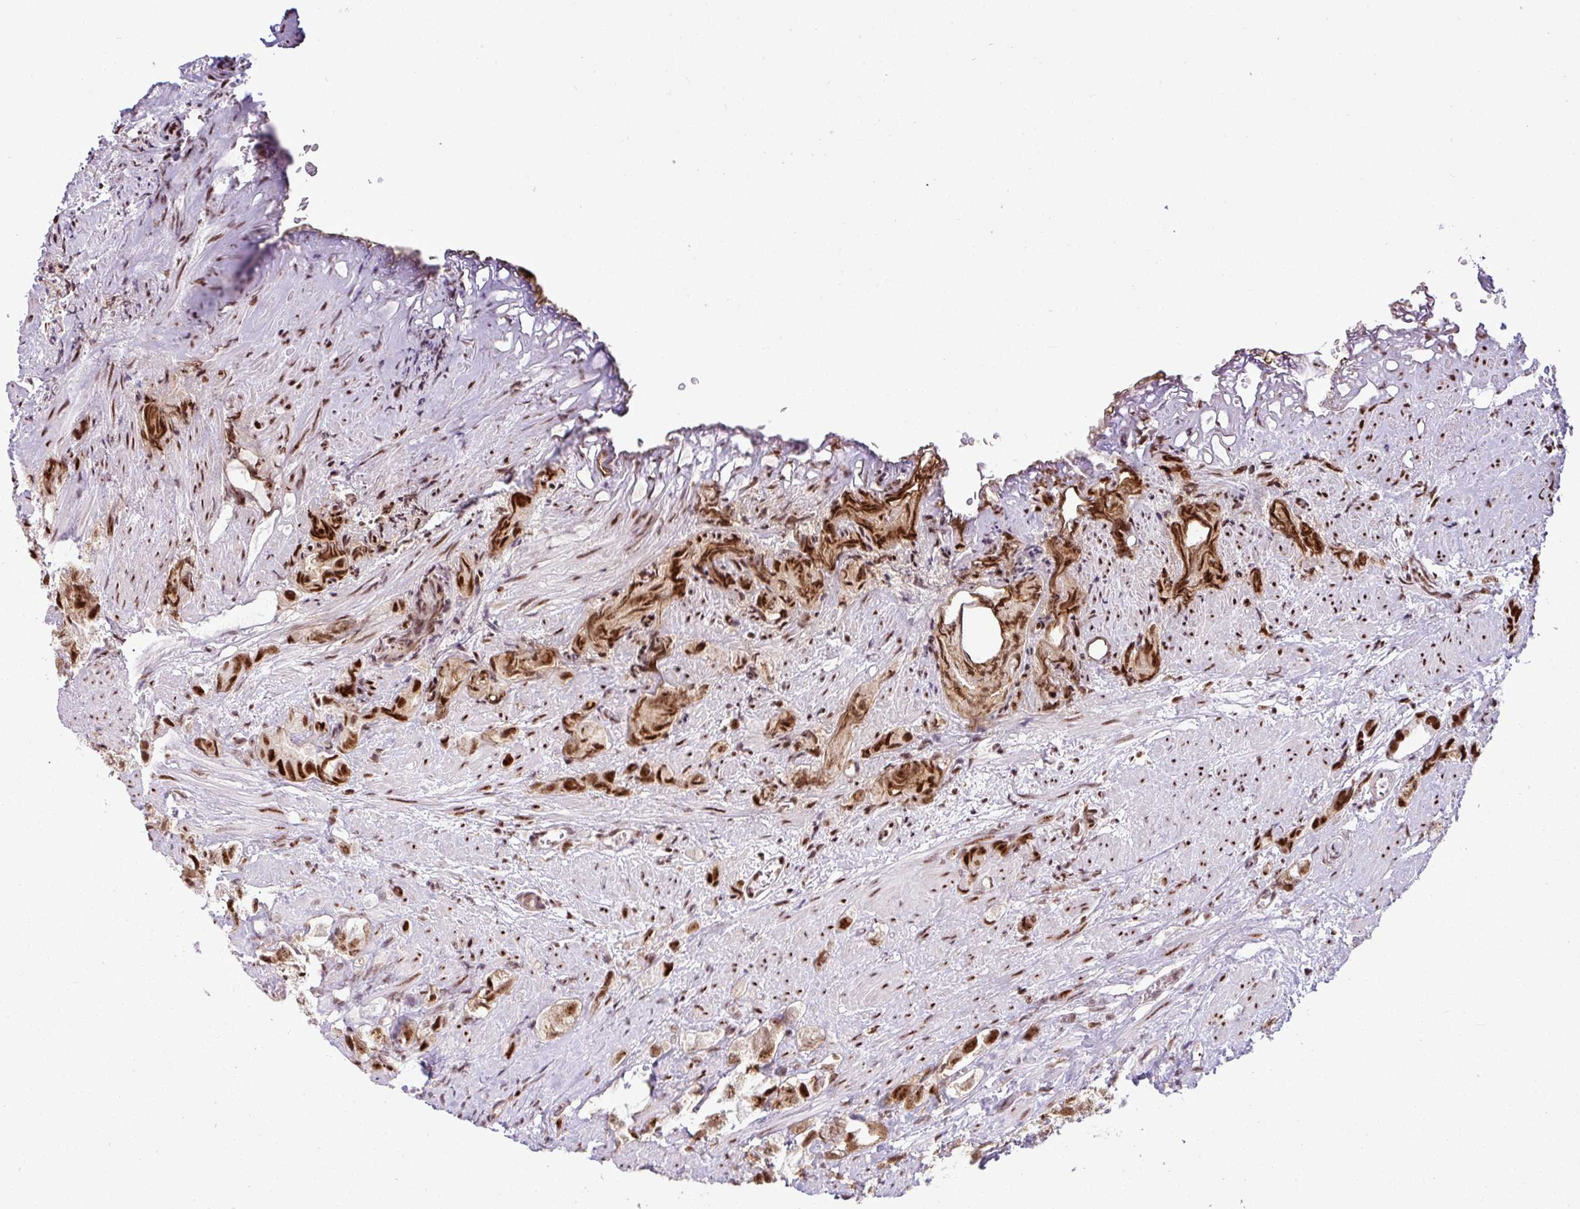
{"staining": {"intensity": "strong", "quantity": ">75%", "location": "nuclear"}, "tissue": "prostate cancer", "cell_type": "Tumor cells", "image_type": "cancer", "snomed": [{"axis": "morphology", "description": "Adenocarcinoma, High grade"}, {"axis": "topography", "description": "Prostate"}], "caption": "High-grade adenocarcinoma (prostate) stained with a brown dye reveals strong nuclear positive expression in about >75% of tumor cells.", "gene": "ARL6IP4", "patient": {"sex": "male", "age": 82}}